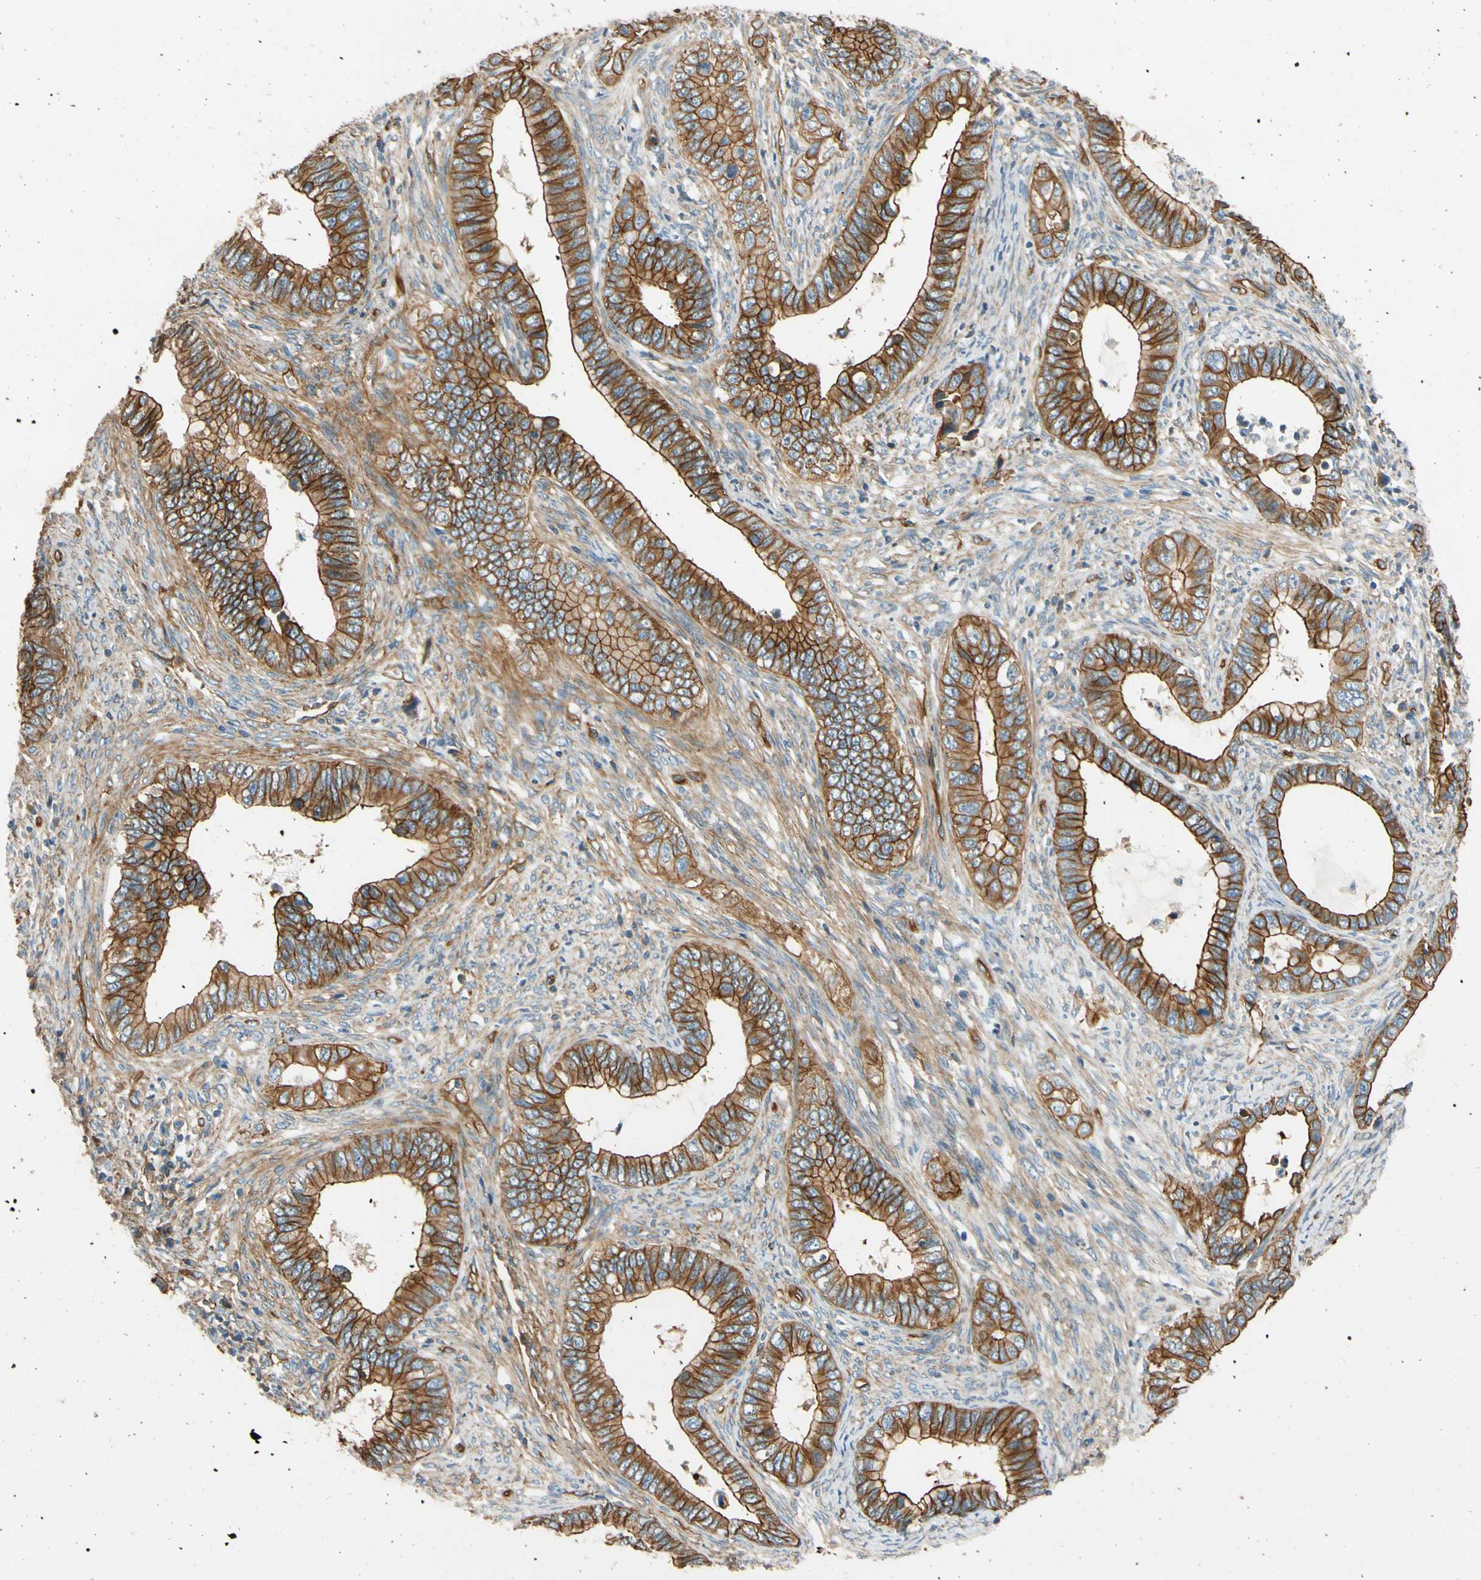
{"staining": {"intensity": "strong", "quantity": ">75%", "location": "cytoplasmic/membranous"}, "tissue": "cervical cancer", "cell_type": "Tumor cells", "image_type": "cancer", "snomed": [{"axis": "morphology", "description": "Adenocarcinoma, NOS"}, {"axis": "topography", "description": "Cervix"}], "caption": "This is an image of immunohistochemistry staining of cervical cancer (adenocarcinoma), which shows strong expression in the cytoplasmic/membranous of tumor cells.", "gene": "SPTAN1", "patient": {"sex": "female", "age": 44}}